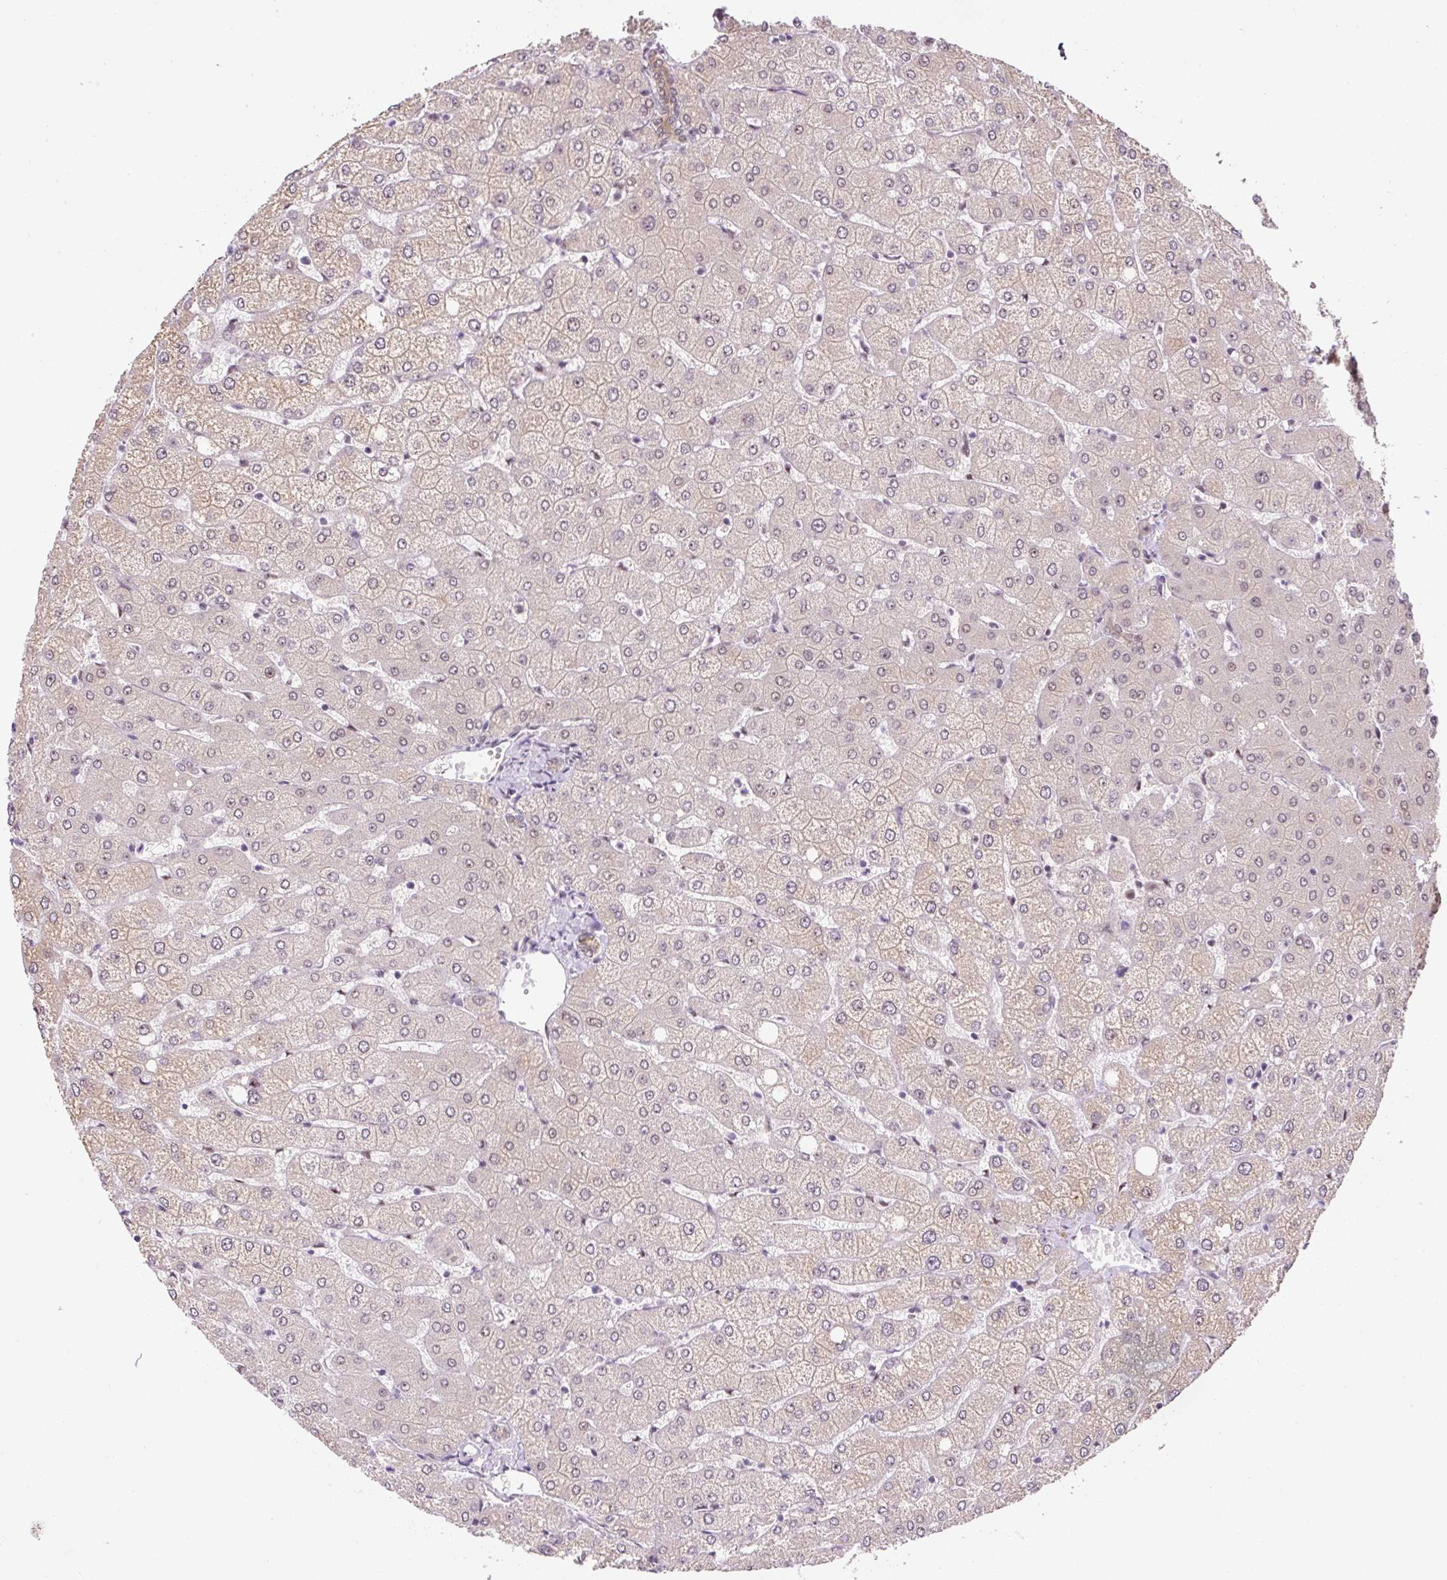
{"staining": {"intensity": "weak", "quantity": ">75%", "location": "cytoplasmic/membranous,nuclear"}, "tissue": "liver", "cell_type": "Cholangiocytes", "image_type": "normal", "snomed": [{"axis": "morphology", "description": "Normal tissue, NOS"}, {"axis": "topography", "description": "Liver"}], "caption": "Protein expression analysis of normal liver demonstrates weak cytoplasmic/membranous,nuclear staining in approximately >75% of cholangiocytes. The staining is performed using DAB (3,3'-diaminobenzidine) brown chromogen to label protein expression. The nuclei are counter-stained blue using hematoxylin.", "gene": "TAF1A", "patient": {"sex": "female", "age": 54}}